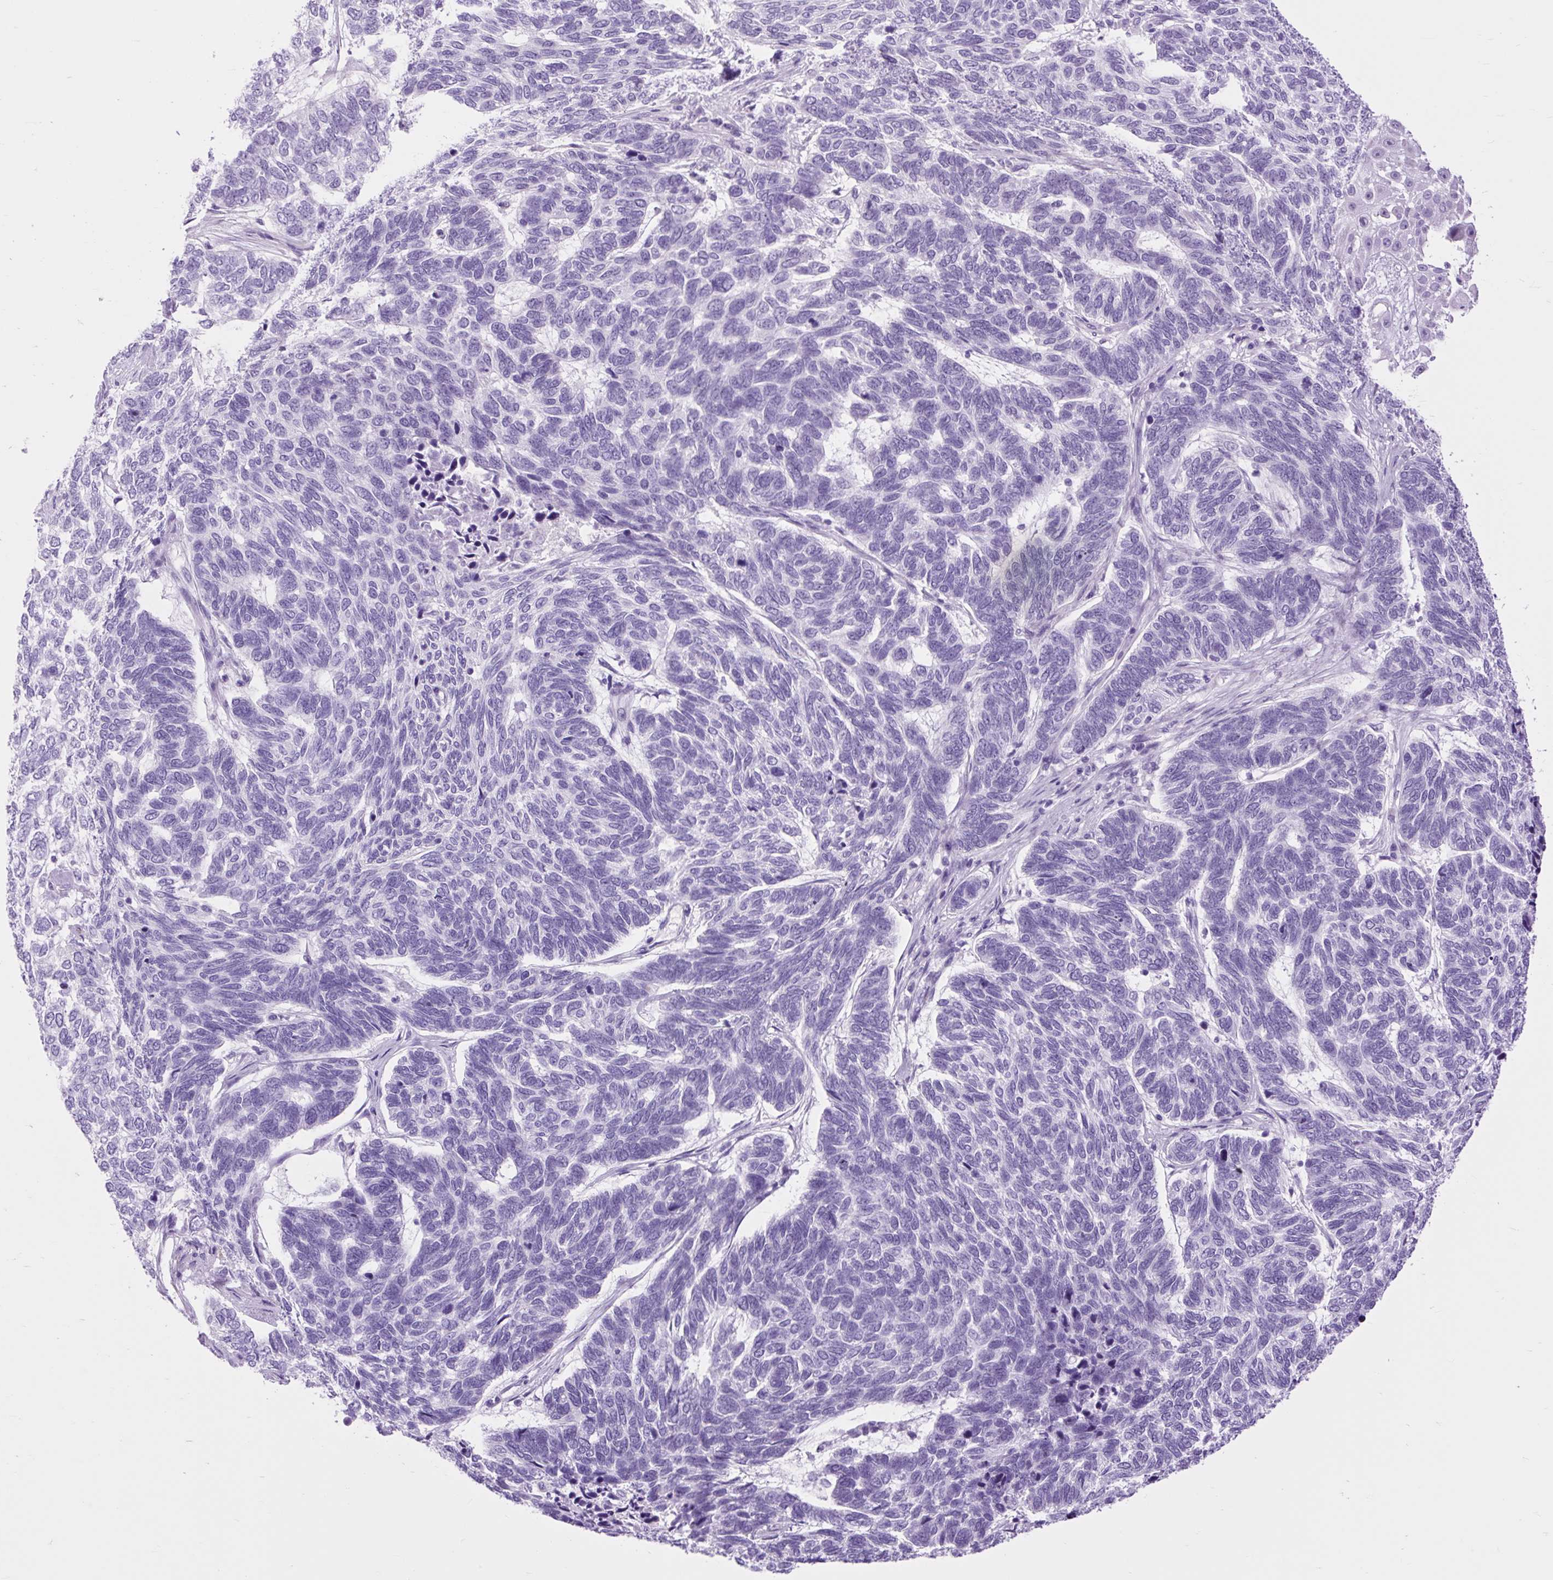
{"staining": {"intensity": "negative", "quantity": "none", "location": "none"}, "tissue": "skin cancer", "cell_type": "Tumor cells", "image_type": "cancer", "snomed": [{"axis": "morphology", "description": "Basal cell carcinoma"}, {"axis": "topography", "description": "Skin"}], "caption": "Immunohistochemical staining of human skin basal cell carcinoma reveals no significant expression in tumor cells.", "gene": "DPP6", "patient": {"sex": "female", "age": 65}}